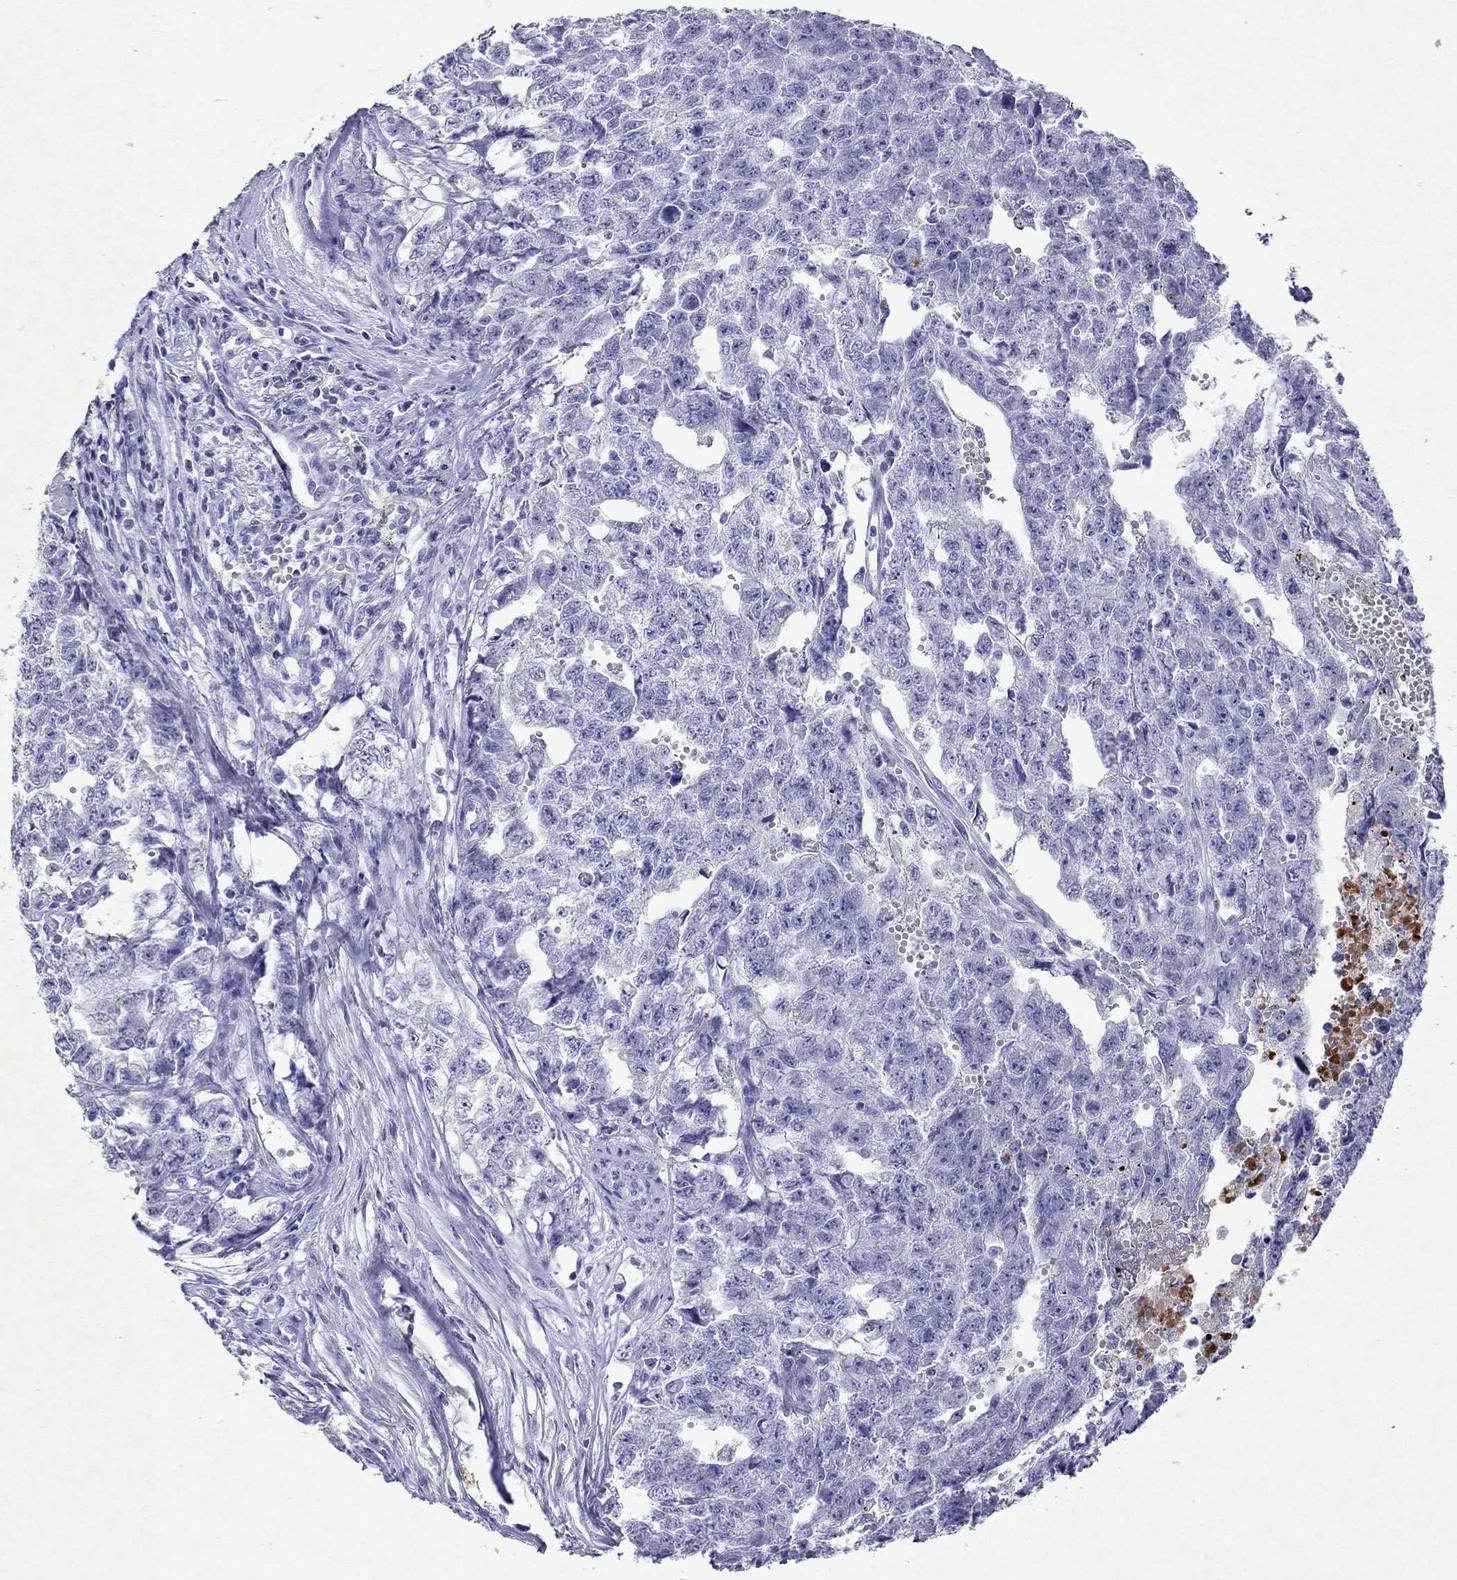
{"staining": {"intensity": "negative", "quantity": "none", "location": "none"}, "tissue": "testis cancer", "cell_type": "Tumor cells", "image_type": "cancer", "snomed": [{"axis": "morphology", "description": "Seminoma, NOS"}, {"axis": "morphology", "description": "Carcinoma, Embryonal, NOS"}, {"axis": "topography", "description": "Testis"}], "caption": "High magnification brightfield microscopy of testis cancer (embryonal carcinoma) stained with DAB (3,3'-diaminobenzidine) (brown) and counterstained with hematoxylin (blue): tumor cells show no significant staining.", "gene": "ARMC12", "patient": {"sex": "male", "age": 22}}